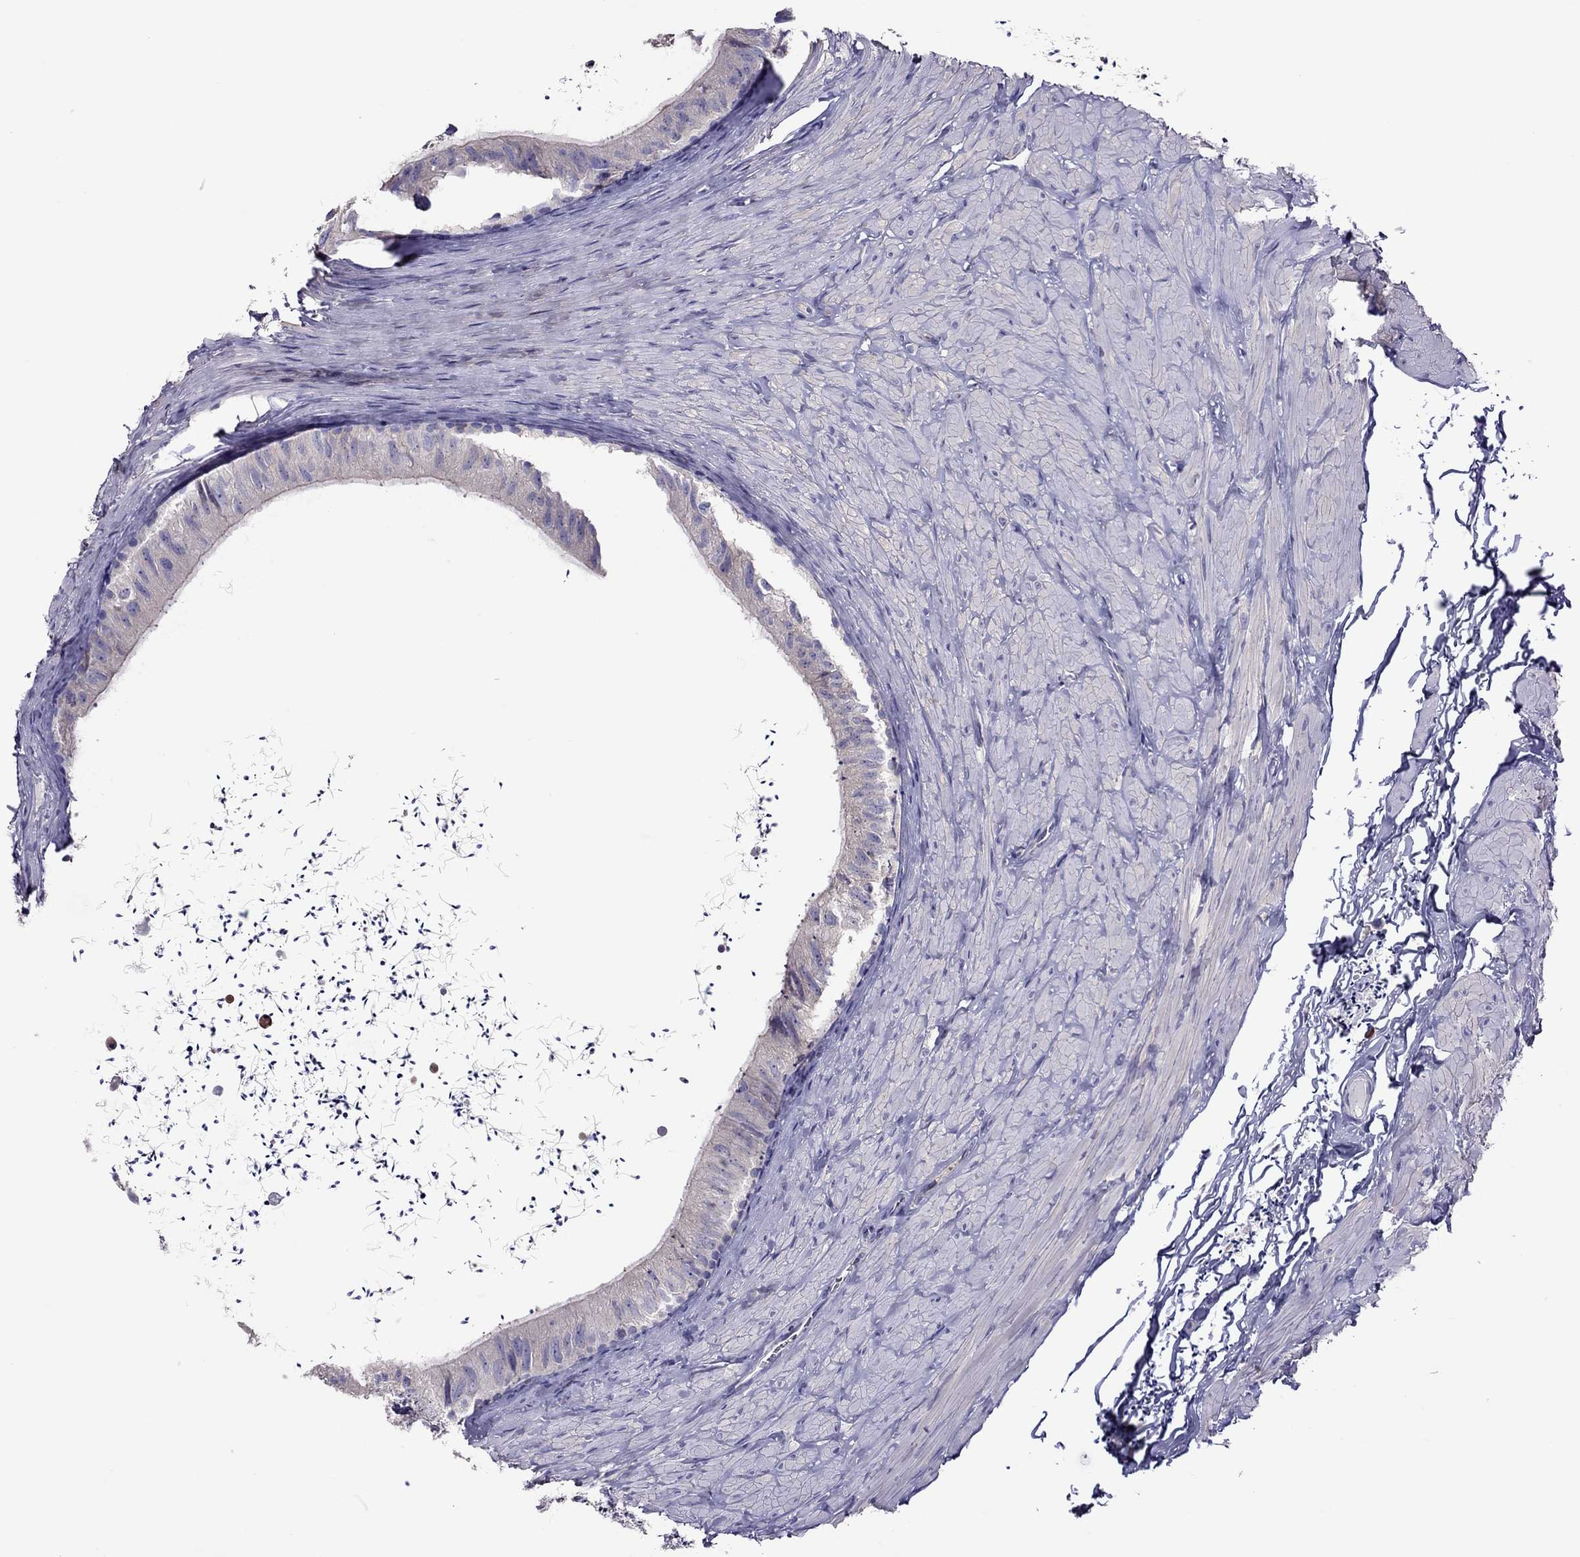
{"staining": {"intensity": "negative", "quantity": "none", "location": "none"}, "tissue": "epididymis", "cell_type": "Glandular cells", "image_type": "normal", "snomed": [{"axis": "morphology", "description": "Normal tissue, NOS"}, {"axis": "topography", "description": "Epididymis"}], "caption": "Immunohistochemistry micrograph of benign epididymis: epididymis stained with DAB (3,3'-diaminobenzidine) shows no significant protein expression in glandular cells. (Immunohistochemistry (ihc), brightfield microscopy, high magnification).", "gene": "TEX22", "patient": {"sex": "male", "age": 32}}